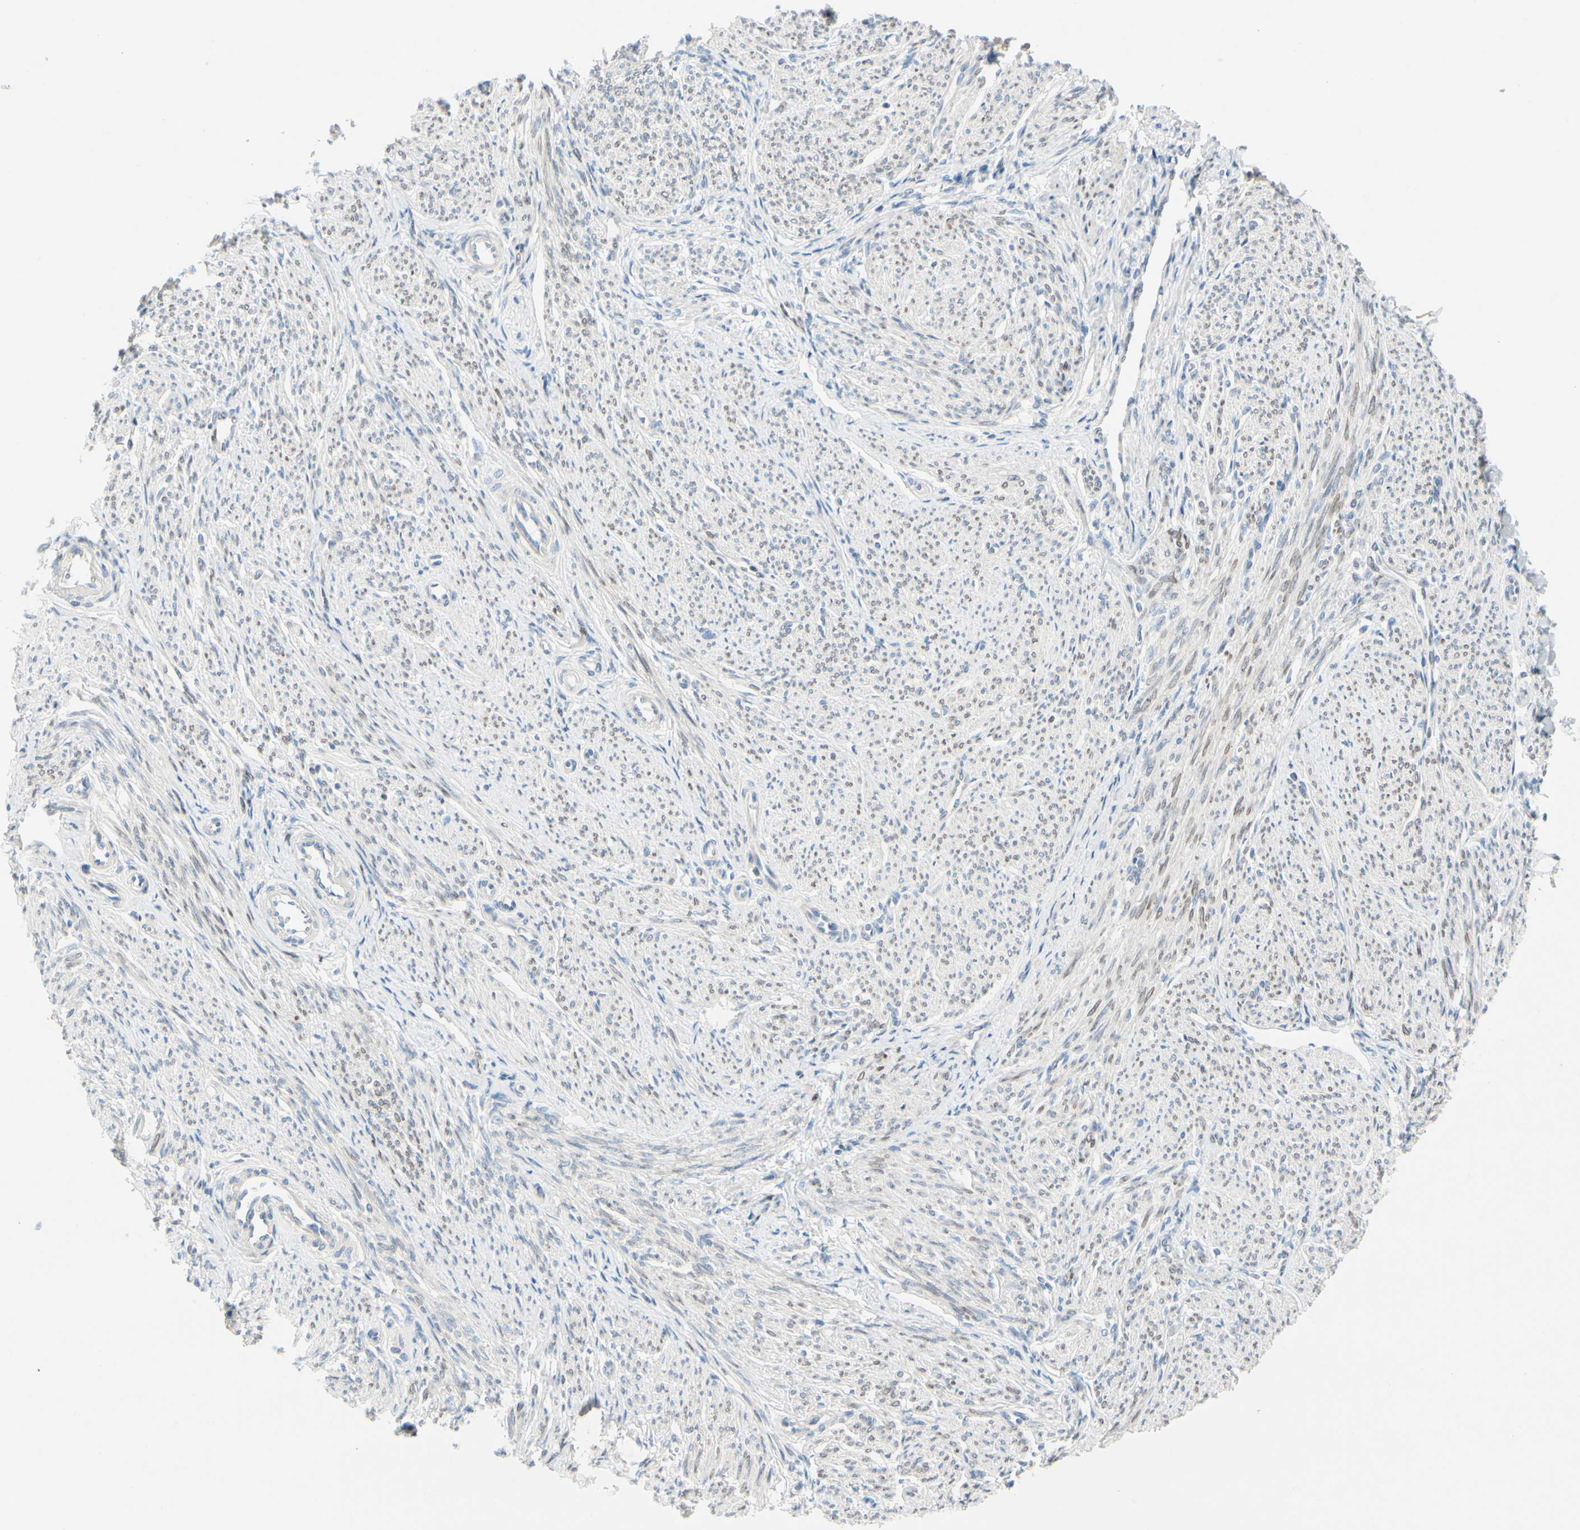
{"staining": {"intensity": "moderate", "quantity": "<25%", "location": "cytoplasmic/membranous,nuclear"}, "tissue": "smooth muscle", "cell_type": "Smooth muscle cells", "image_type": "normal", "snomed": [{"axis": "morphology", "description": "Normal tissue, NOS"}, {"axis": "topography", "description": "Smooth muscle"}], "caption": "Brown immunohistochemical staining in unremarkable smooth muscle displays moderate cytoplasmic/membranous,nuclear expression in about <25% of smooth muscle cells.", "gene": "ZNF132", "patient": {"sex": "female", "age": 65}}